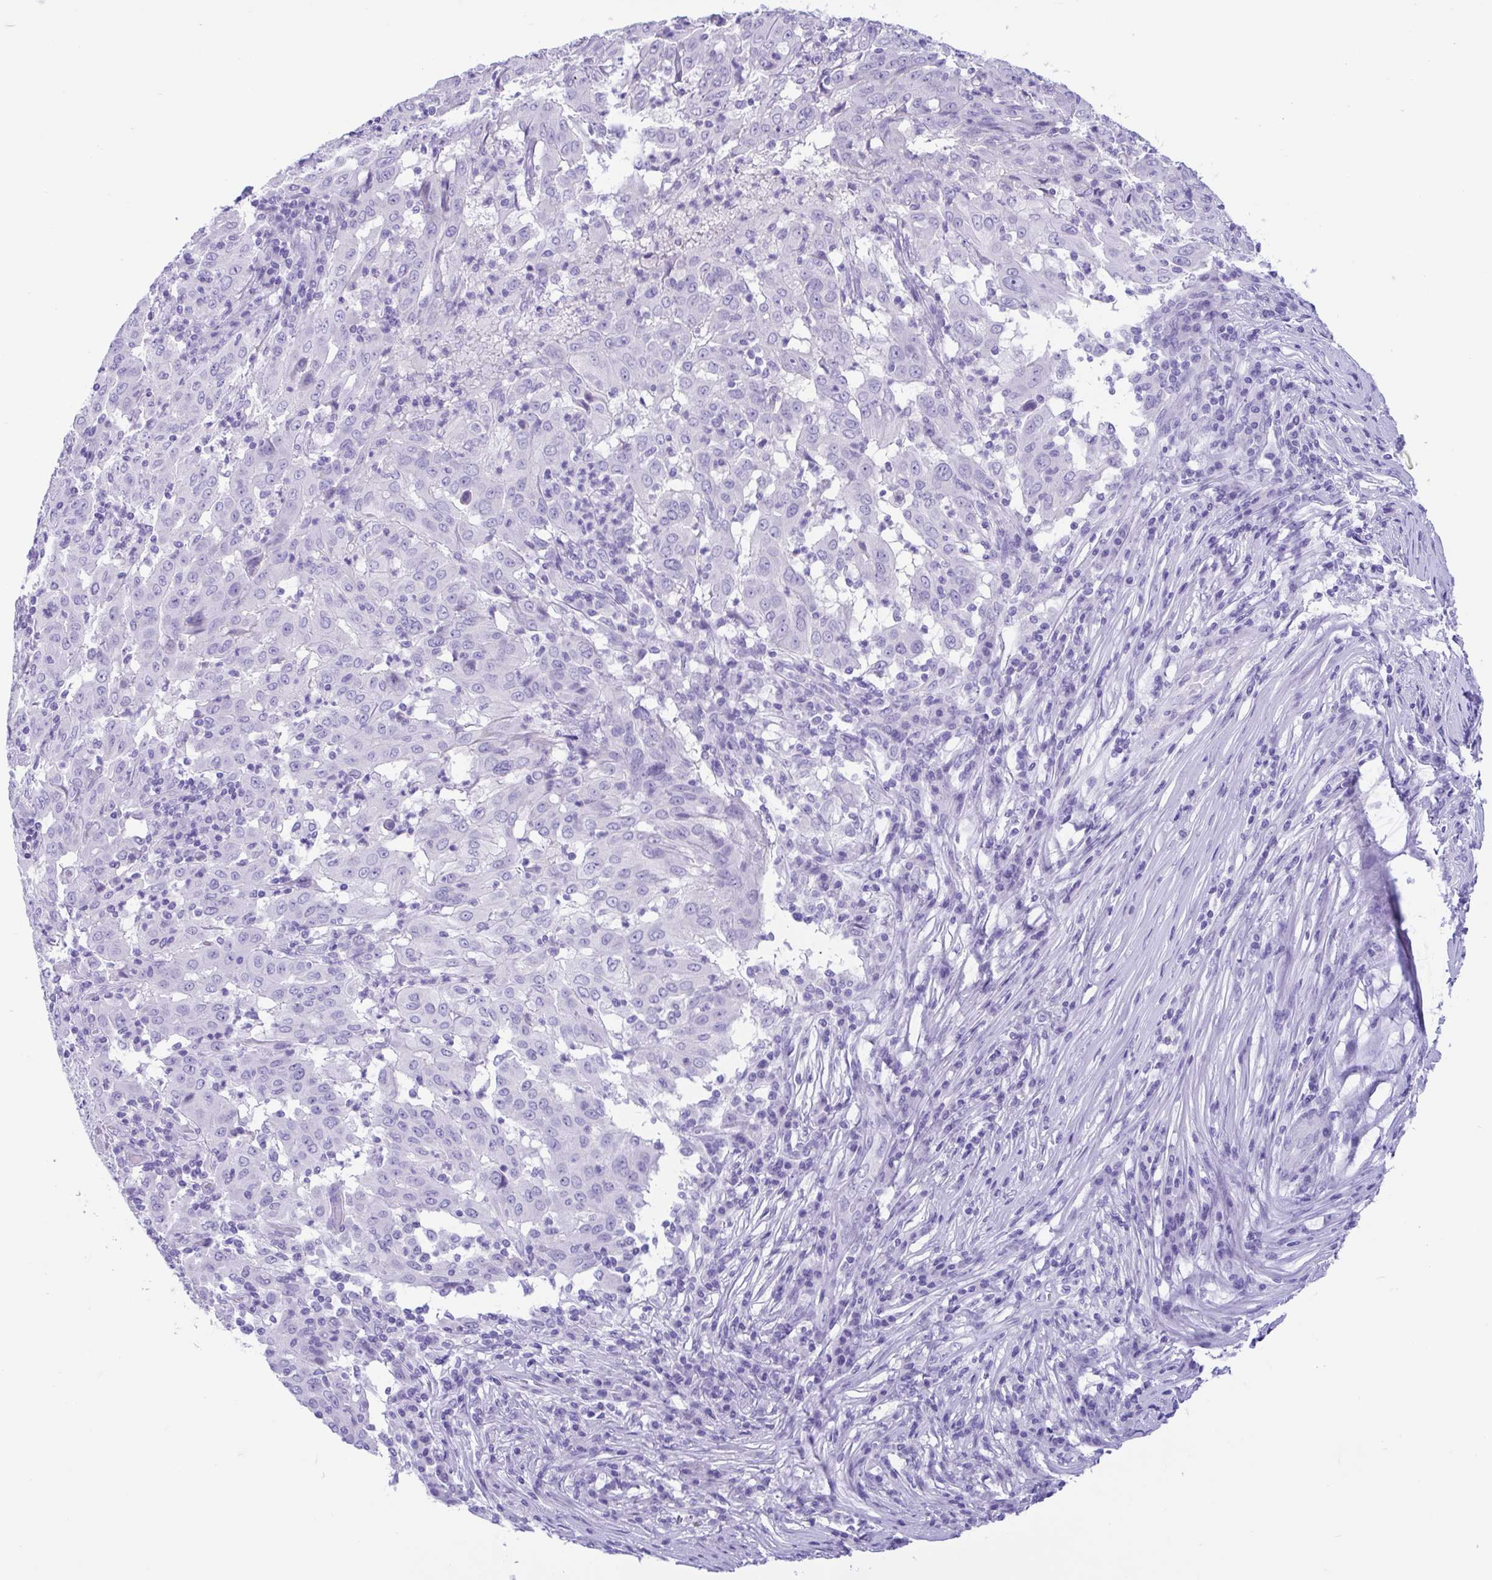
{"staining": {"intensity": "negative", "quantity": "none", "location": "none"}, "tissue": "pancreatic cancer", "cell_type": "Tumor cells", "image_type": "cancer", "snomed": [{"axis": "morphology", "description": "Adenocarcinoma, NOS"}, {"axis": "topography", "description": "Pancreas"}], "caption": "Immunohistochemical staining of pancreatic cancer displays no significant positivity in tumor cells. (Immunohistochemistry, brightfield microscopy, high magnification).", "gene": "OR4N4", "patient": {"sex": "male", "age": 63}}